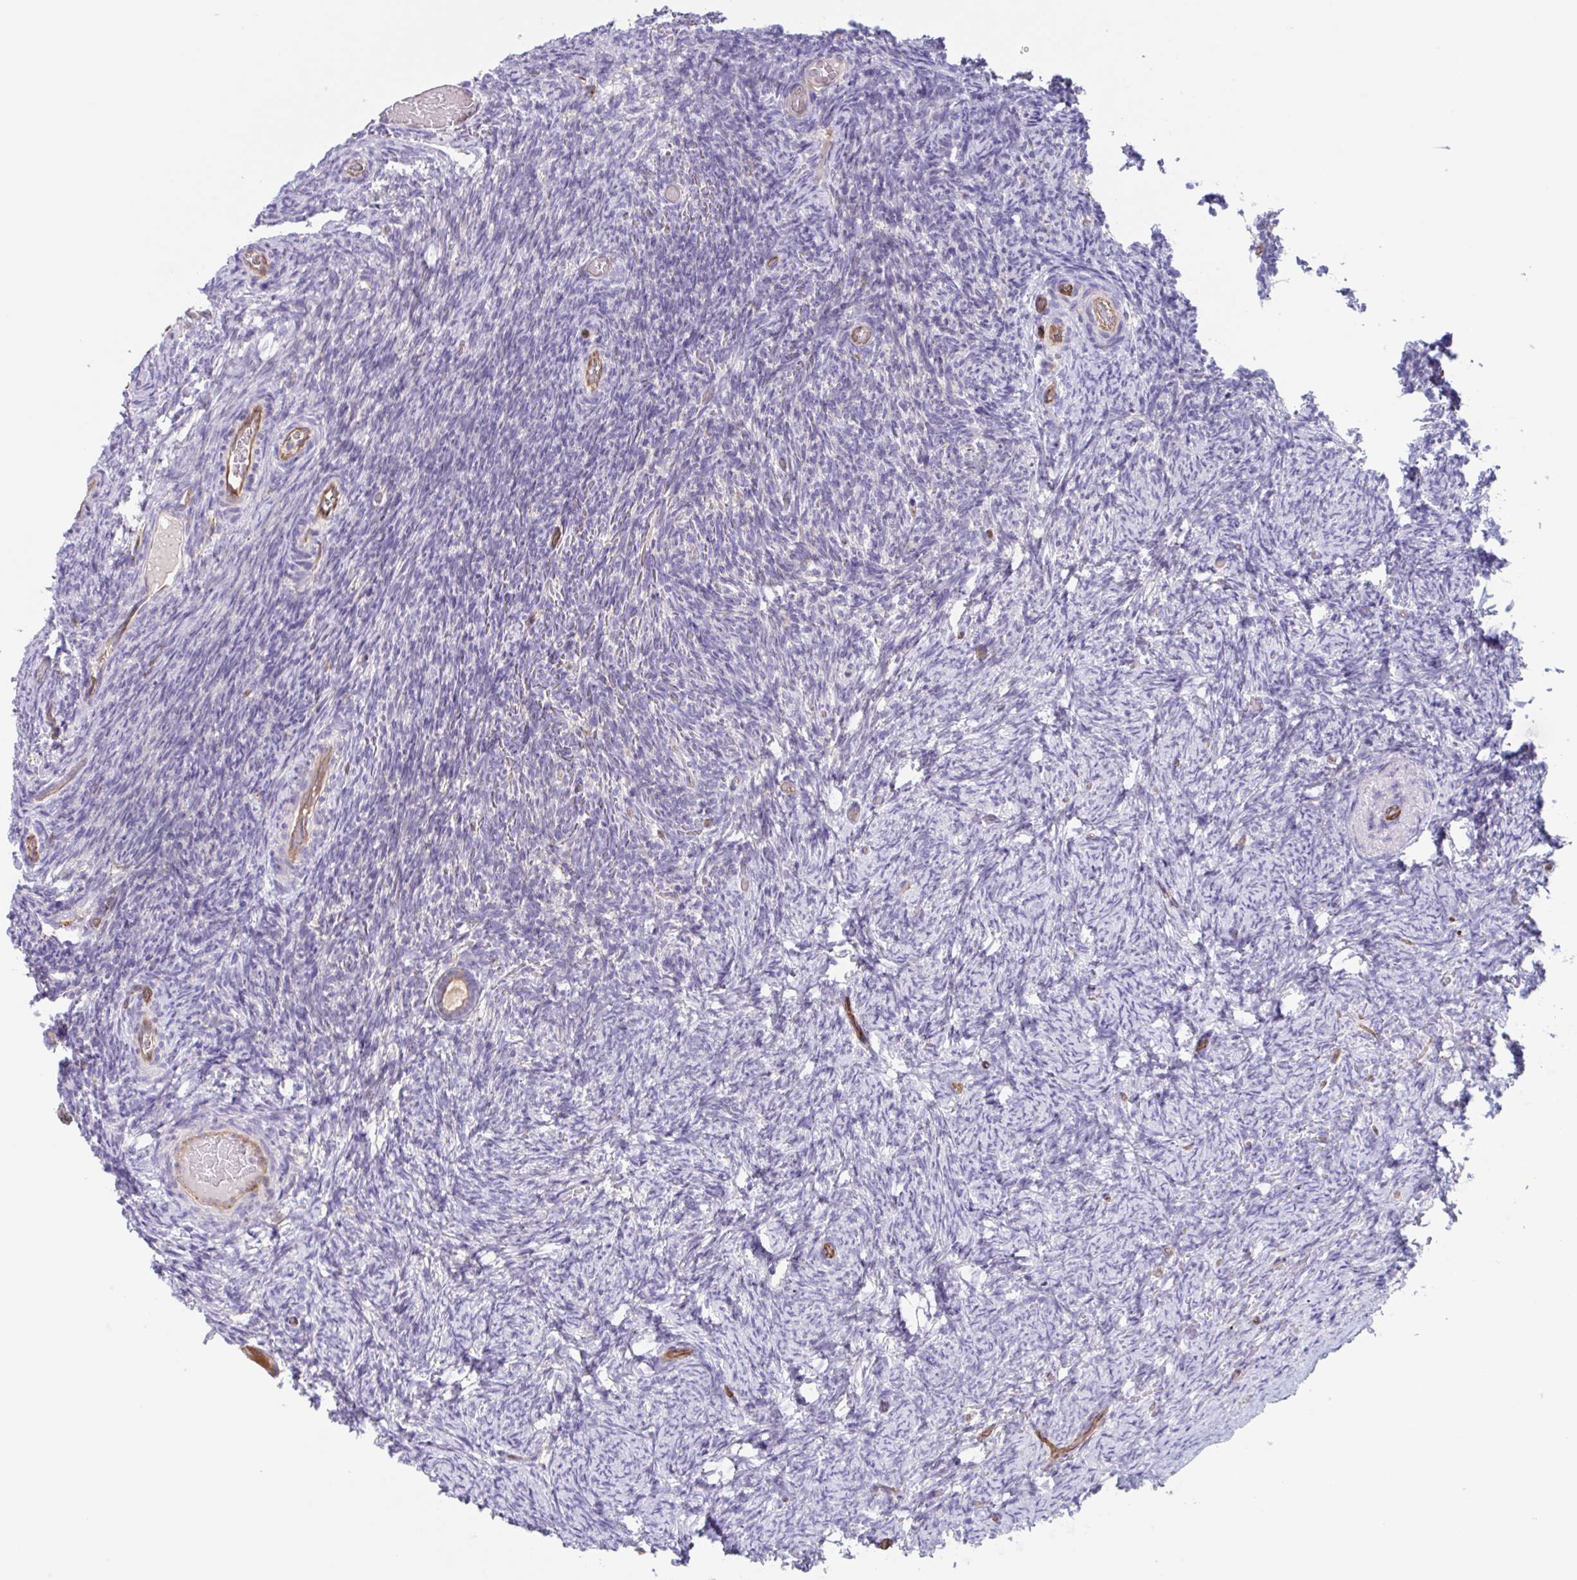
{"staining": {"intensity": "weak", "quantity": ">75%", "location": "cytoplasmic/membranous"}, "tissue": "ovary", "cell_type": "Follicle cells", "image_type": "normal", "snomed": [{"axis": "morphology", "description": "Normal tissue, NOS"}, {"axis": "topography", "description": "Ovary"}], "caption": "Immunohistochemistry histopathology image of unremarkable ovary: human ovary stained using immunohistochemistry exhibits low levels of weak protein expression localized specifically in the cytoplasmic/membranous of follicle cells, appearing as a cytoplasmic/membranous brown color.", "gene": "EHD4", "patient": {"sex": "female", "age": 34}}